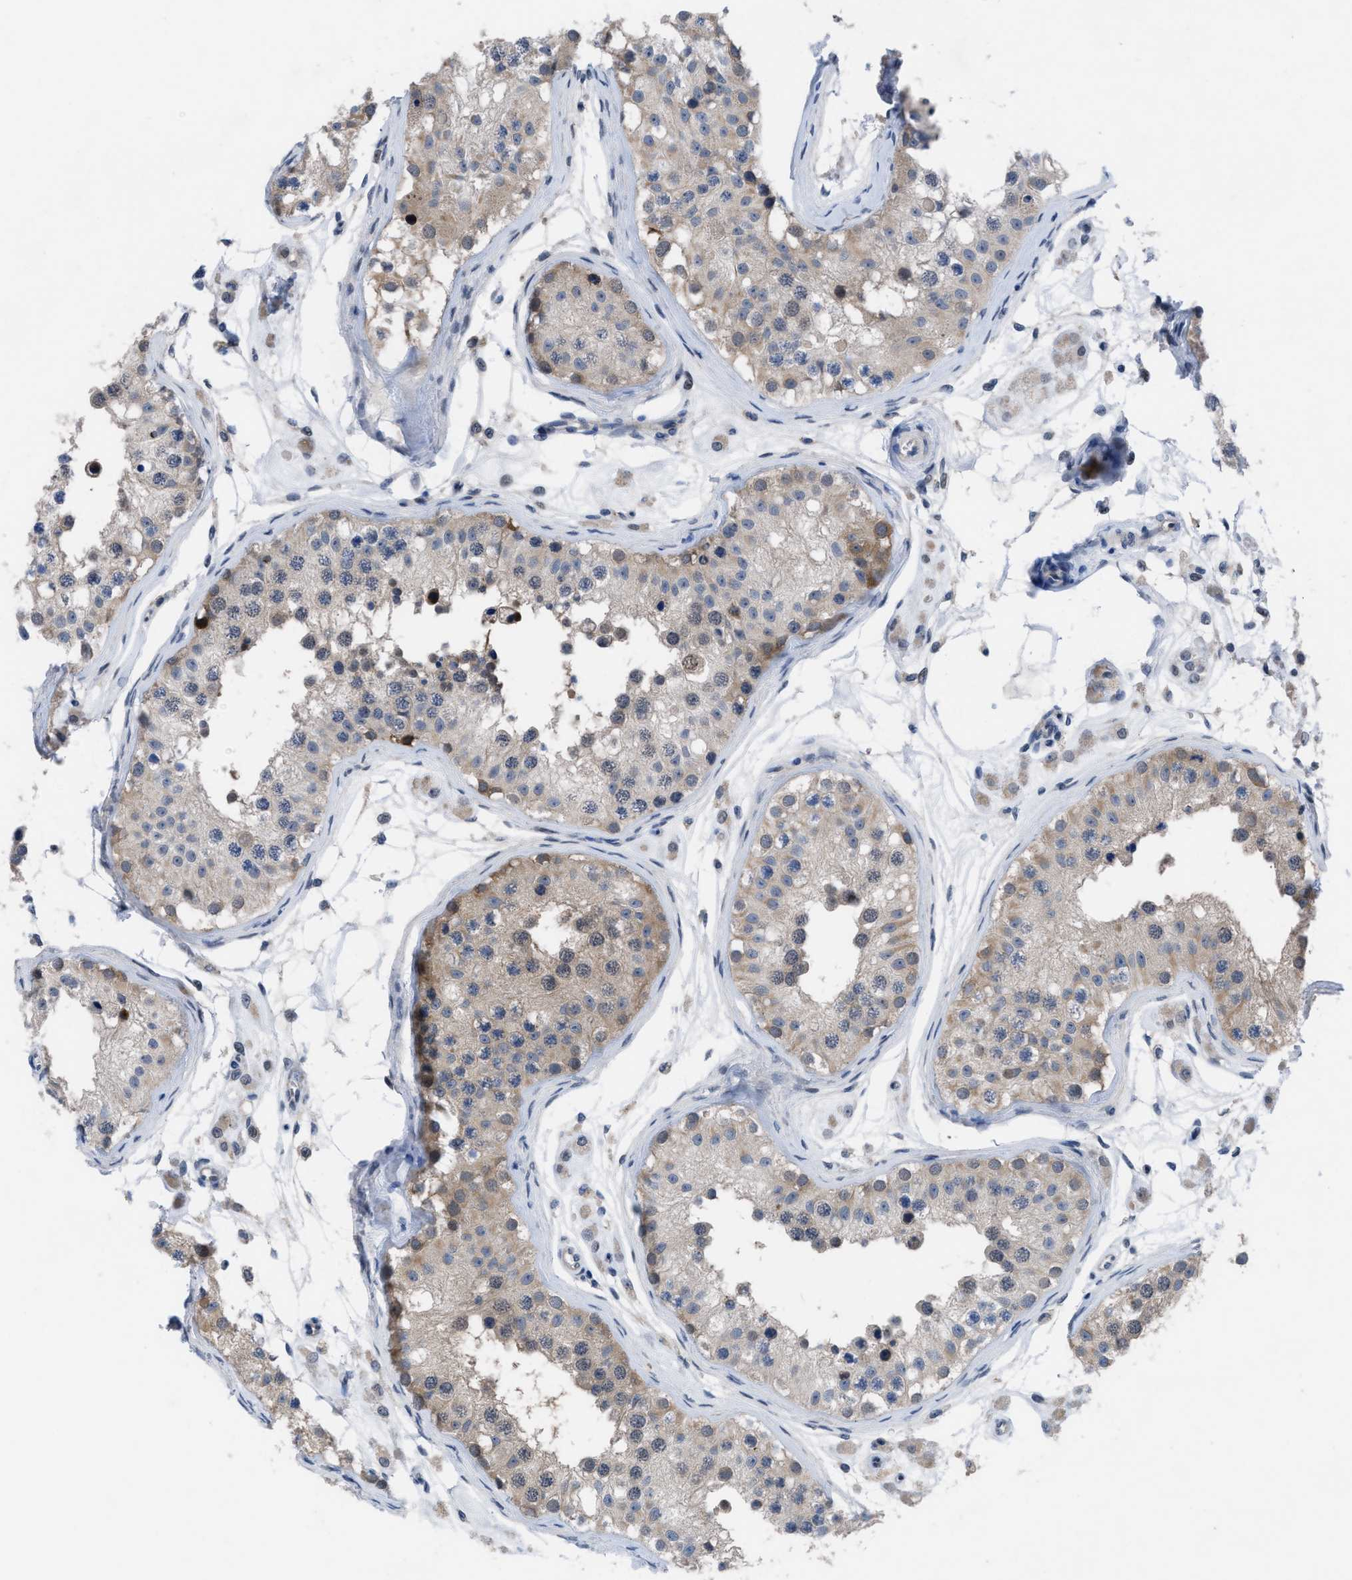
{"staining": {"intensity": "moderate", "quantity": ">75%", "location": "cytoplasmic/membranous,nuclear"}, "tissue": "testis", "cell_type": "Cells in seminiferous ducts", "image_type": "normal", "snomed": [{"axis": "morphology", "description": "Normal tissue, NOS"}, {"axis": "morphology", "description": "Adenocarcinoma, metastatic, NOS"}, {"axis": "topography", "description": "Testis"}], "caption": "Protein staining of unremarkable testis displays moderate cytoplasmic/membranous,nuclear positivity in about >75% of cells in seminiferous ducts. Using DAB (3,3'-diaminobenzidine) (brown) and hematoxylin (blue) stains, captured at high magnification using brightfield microscopy.", "gene": "IL17RE", "patient": {"sex": "male", "age": 26}}